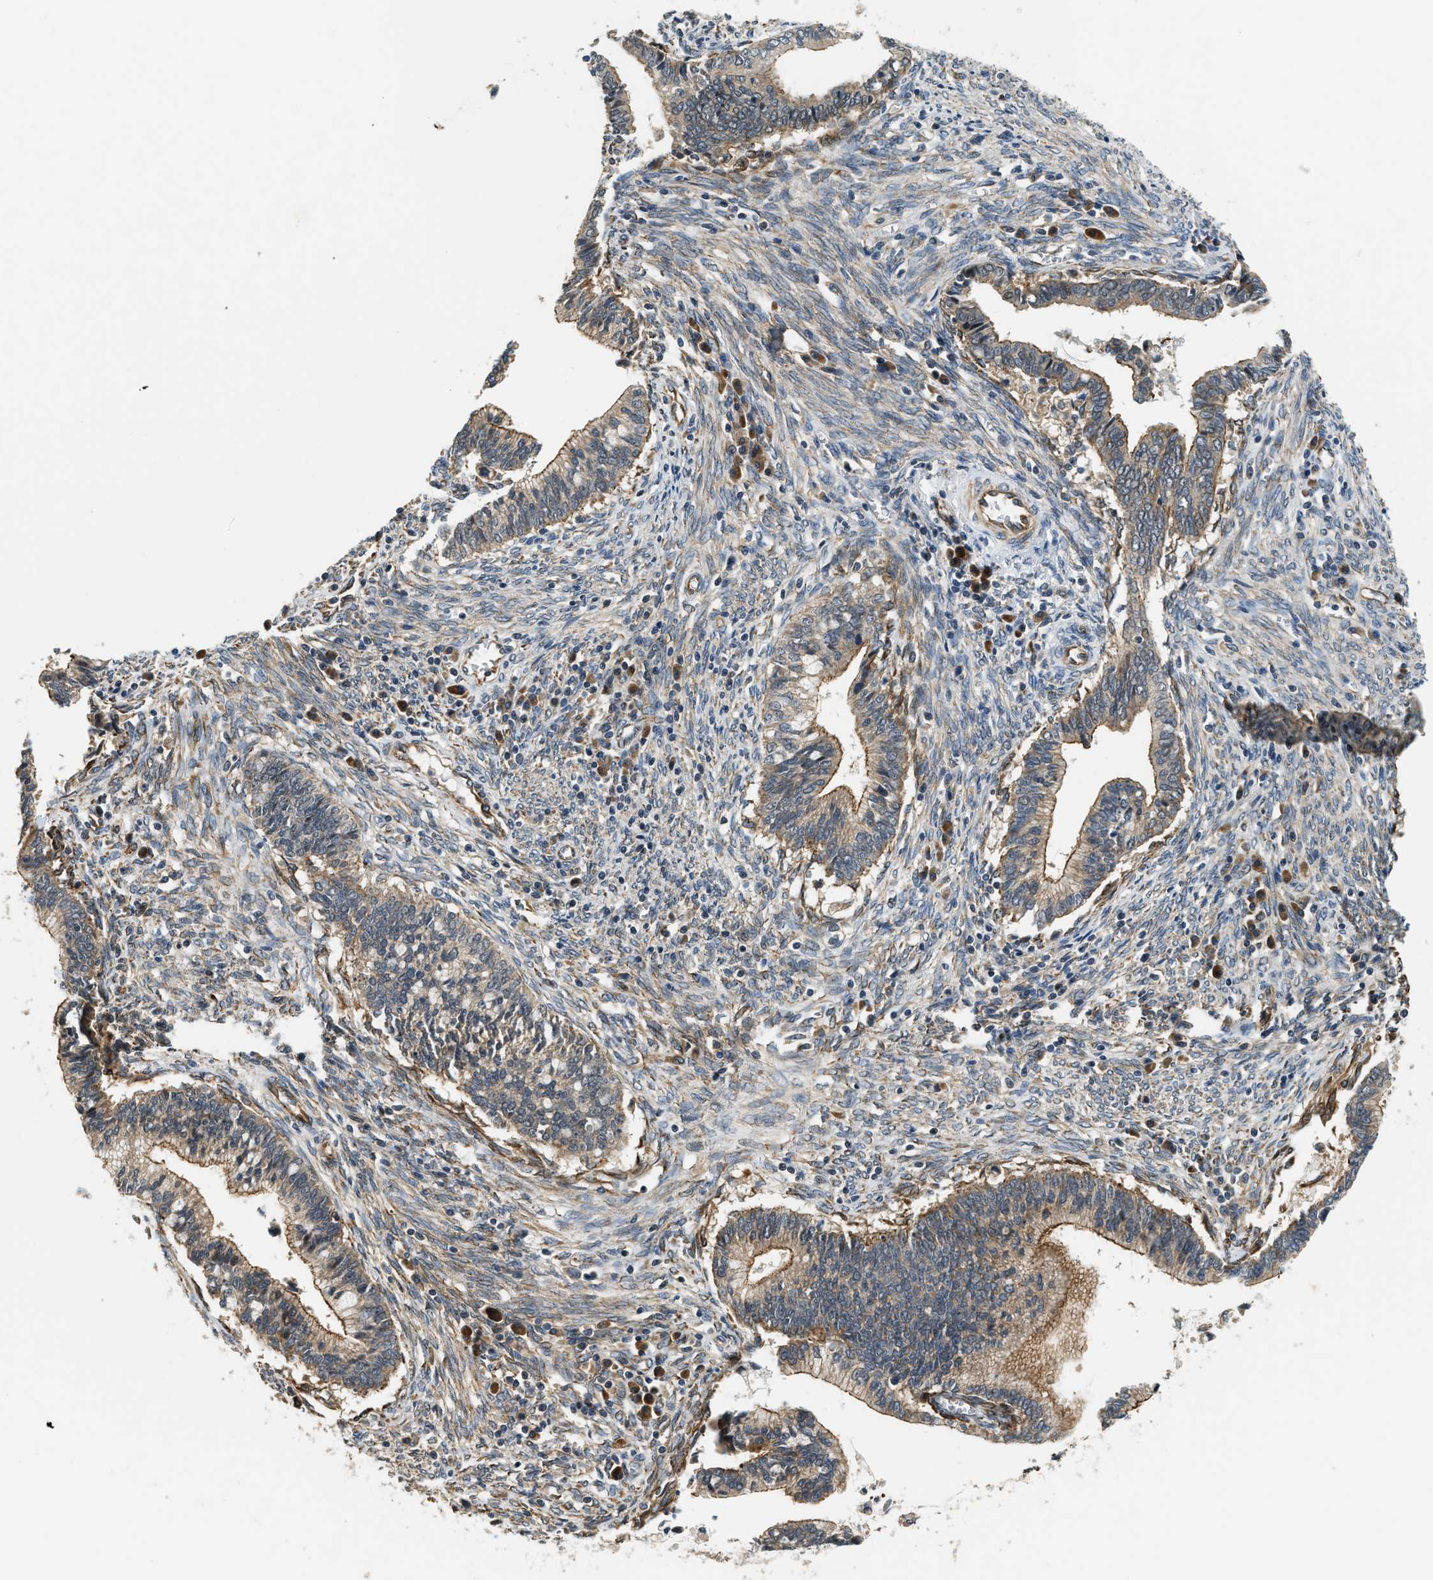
{"staining": {"intensity": "moderate", "quantity": ">75%", "location": "cytoplasmic/membranous"}, "tissue": "cervical cancer", "cell_type": "Tumor cells", "image_type": "cancer", "snomed": [{"axis": "morphology", "description": "Adenocarcinoma, NOS"}, {"axis": "topography", "description": "Cervix"}], "caption": "IHC image of neoplastic tissue: cervical adenocarcinoma stained using IHC reveals medium levels of moderate protein expression localized specifically in the cytoplasmic/membranous of tumor cells, appearing as a cytoplasmic/membranous brown color.", "gene": "ALOX12", "patient": {"sex": "female", "age": 44}}